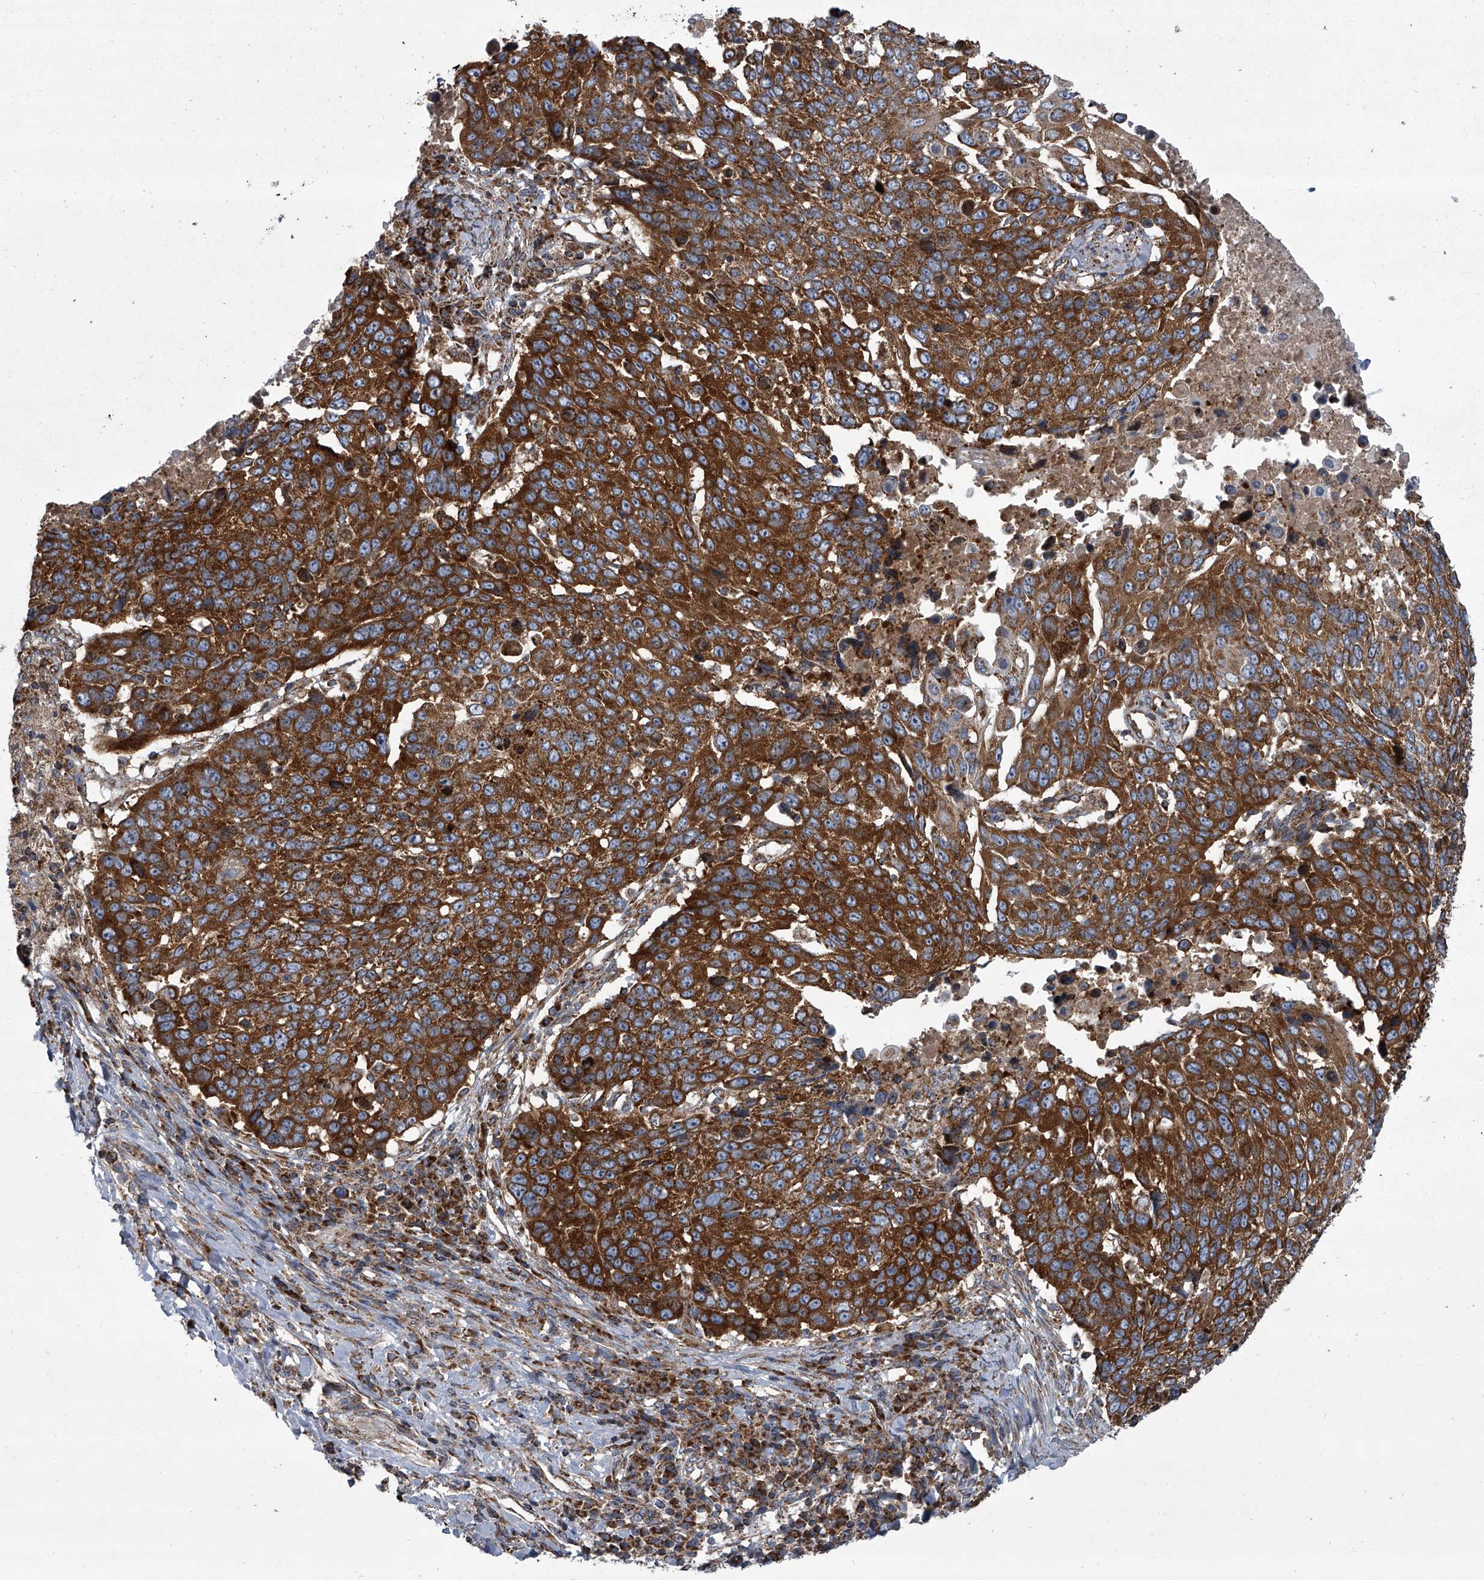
{"staining": {"intensity": "strong", "quantity": ">75%", "location": "cytoplasmic/membranous"}, "tissue": "lung cancer", "cell_type": "Tumor cells", "image_type": "cancer", "snomed": [{"axis": "morphology", "description": "Squamous cell carcinoma, NOS"}, {"axis": "topography", "description": "Lung"}], "caption": "Immunohistochemistry (IHC) micrograph of lung cancer (squamous cell carcinoma) stained for a protein (brown), which reveals high levels of strong cytoplasmic/membranous expression in approximately >75% of tumor cells.", "gene": "ZC3H15", "patient": {"sex": "male", "age": 66}}